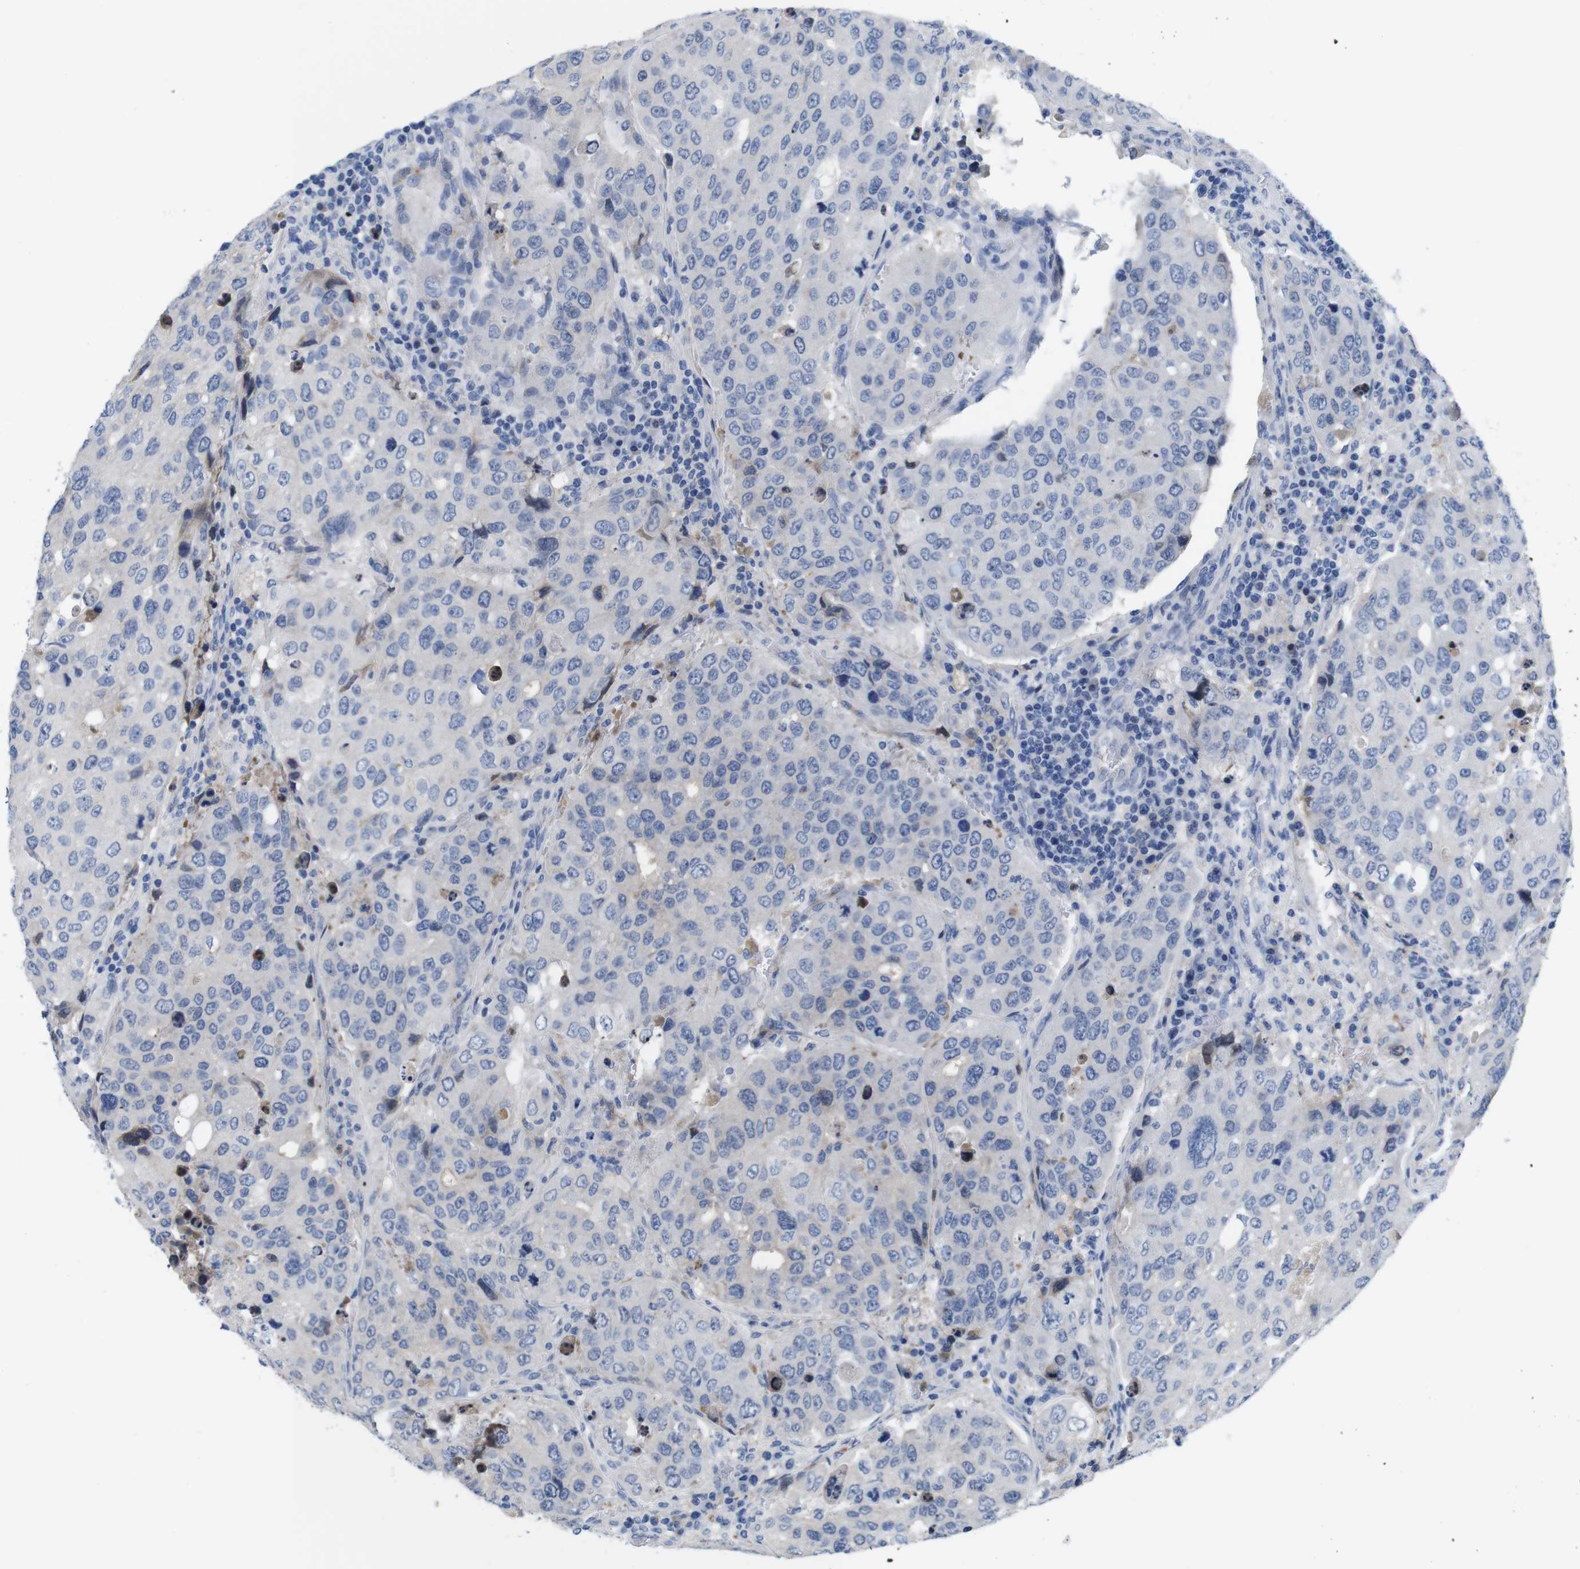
{"staining": {"intensity": "negative", "quantity": "none", "location": "none"}, "tissue": "urothelial cancer", "cell_type": "Tumor cells", "image_type": "cancer", "snomed": [{"axis": "morphology", "description": "Urothelial carcinoma, High grade"}, {"axis": "topography", "description": "Lymph node"}, {"axis": "topography", "description": "Urinary bladder"}], "caption": "Immunohistochemistry (IHC) photomicrograph of neoplastic tissue: human urothelial carcinoma (high-grade) stained with DAB (3,3'-diaminobenzidine) exhibits no significant protein expression in tumor cells.", "gene": "C1RL", "patient": {"sex": "male", "age": 51}}